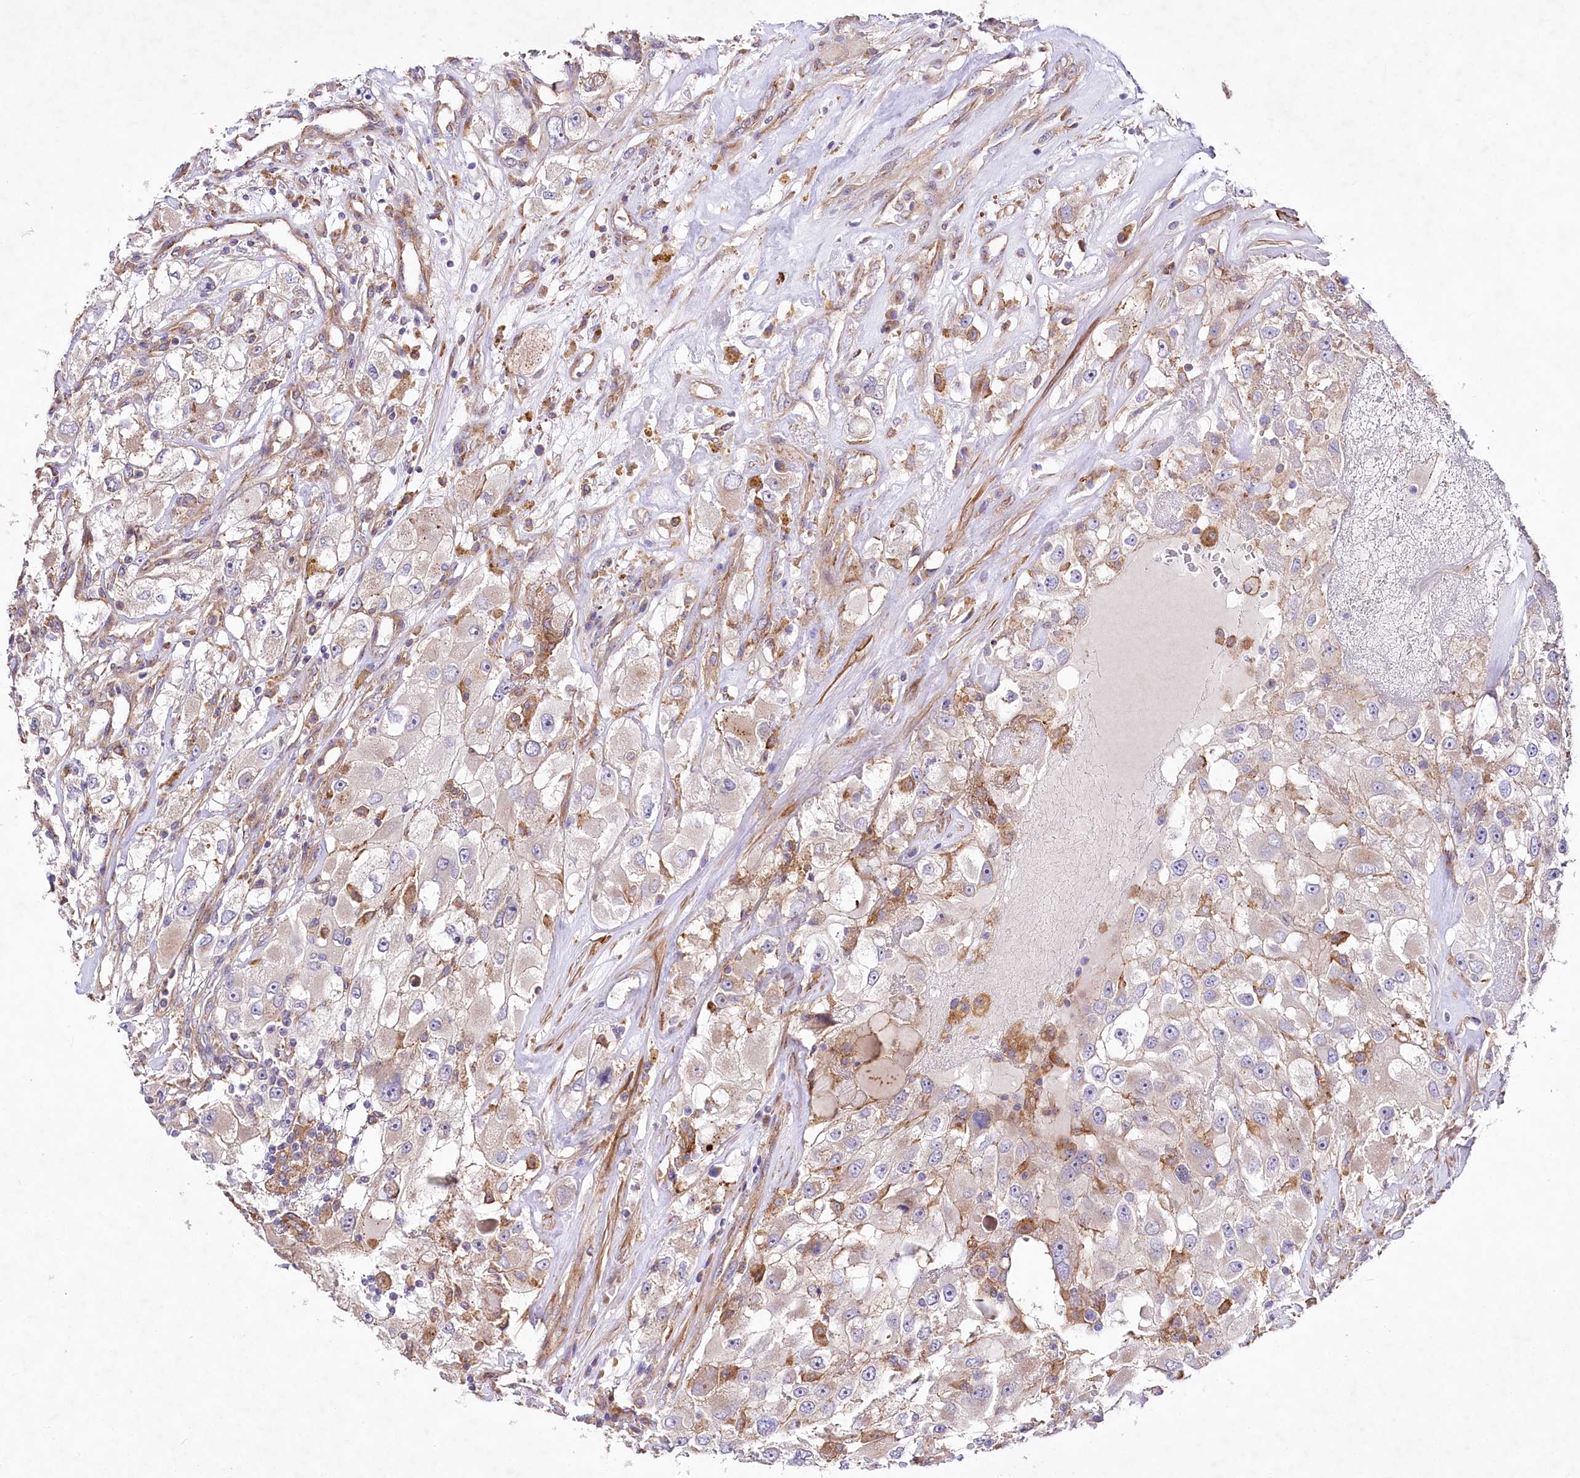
{"staining": {"intensity": "moderate", "quantity": "<25%", "location": "cytoplasmic/membranous"}, "tissue": "renal cancer", "cell_type": "Tumor cells", "image_type": "cancer", "snomed": [{"axis": "morphology", "description": "Adenocarcinoma, NOS"}, {"axis": "topography", "description": "Kidney"}], "caption": "A brown stain highlights moderate cytoplasmic/membranous staining of a protein in renal cancer (adenocarcinoma) tumor cells.", "gene": "STX6", "patient": {"sex": "female", "age": 52}}